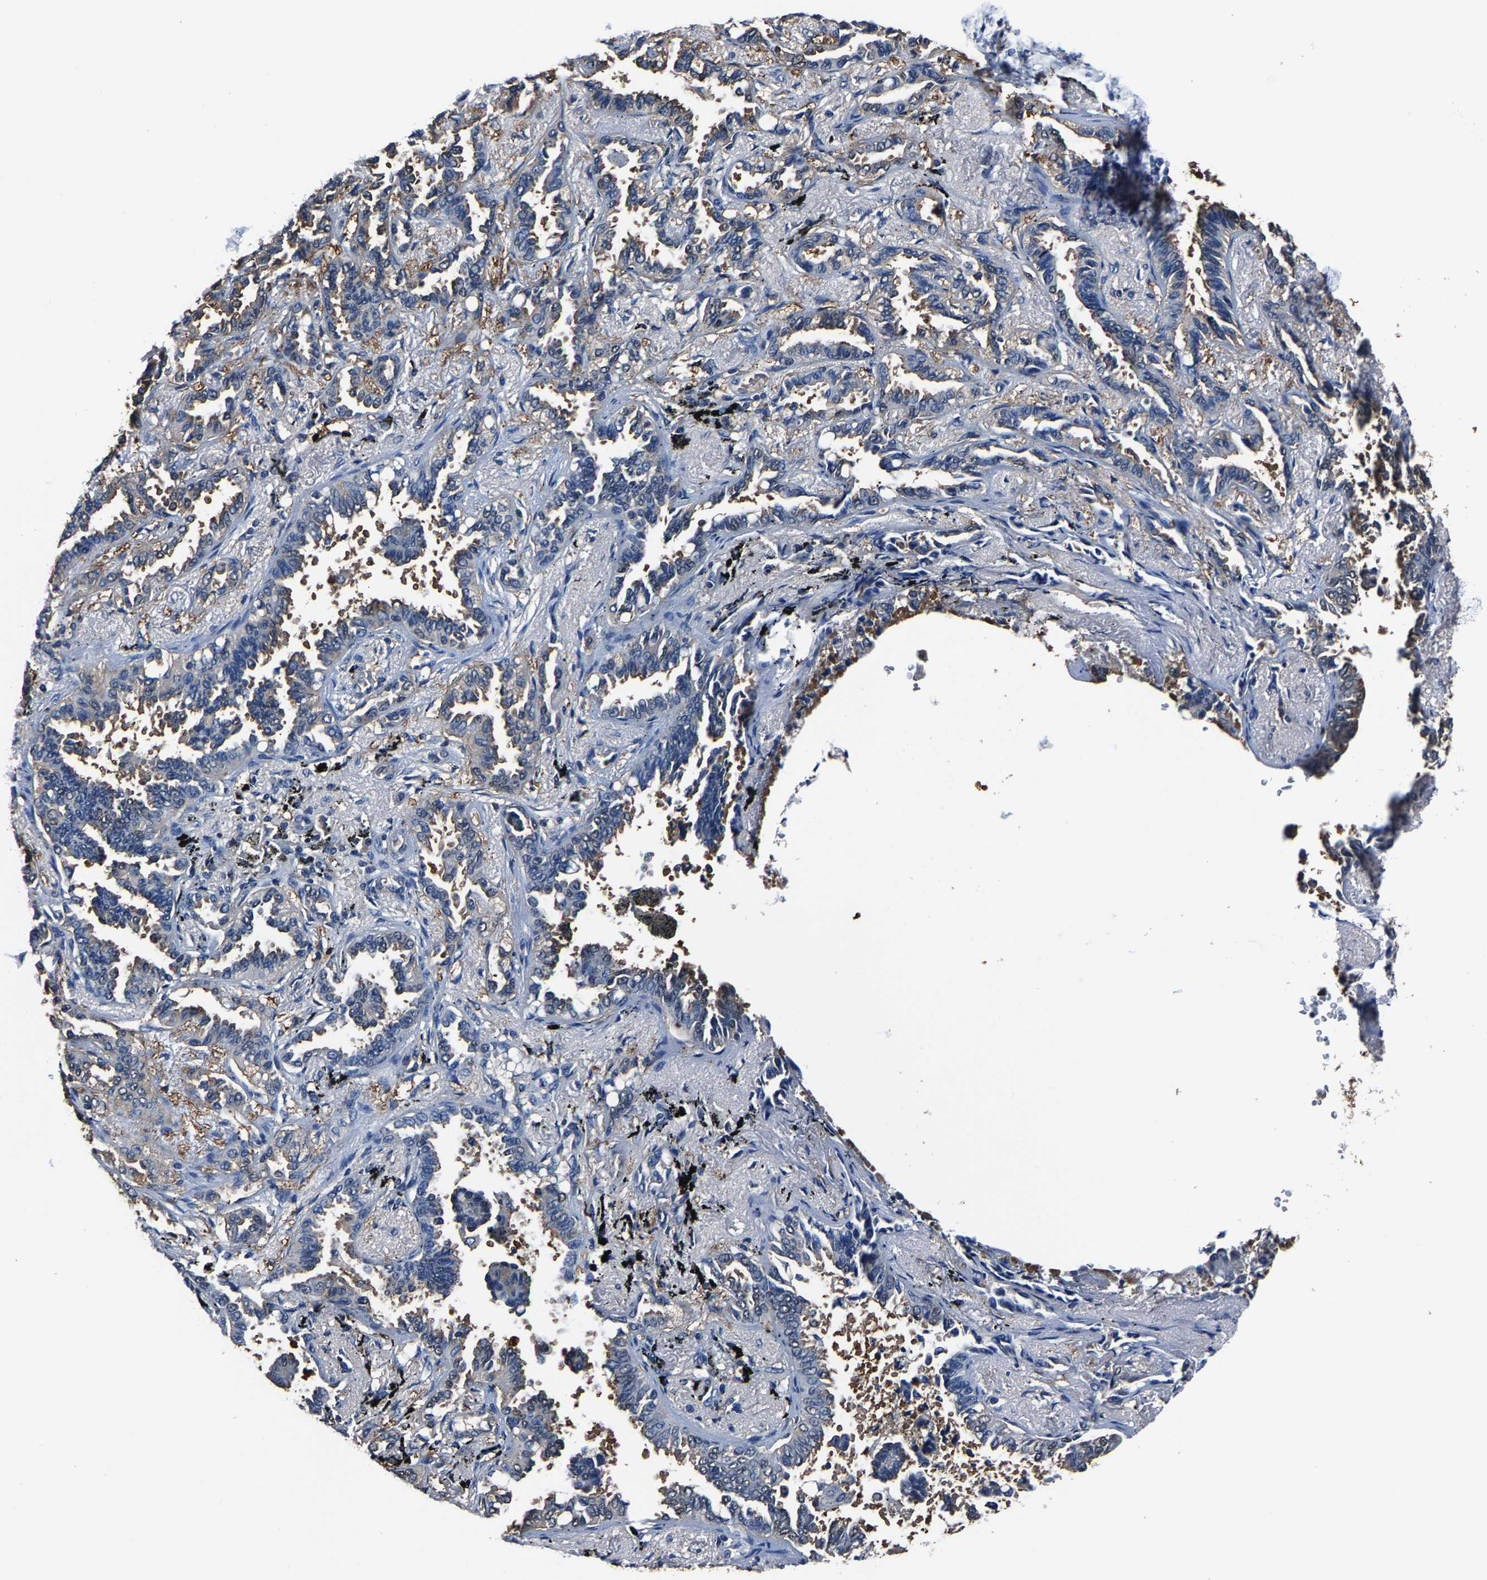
{"staining": {"intensity": "moderate", "quantity": "<25%", "location": "cytoplasmic/membranous"}, "tissue": "lung cancer", "cell_type": "Tumor cells", "image_type": "cancer", "snomed": [{"axis": "morphology", "description": "Adenocarcinoma, NOS"}, {"axis": "topography", "description": "Lung"}], "caption": "This histopathology image exhibits immunohistochemistry staining of human lung adenocarcinoma, with low moderate cytoplasmic/membranous positivity in approximately <25% of tumor cells.", "gene": "ALDOB", "patient": {"sex": "male", "age": 59}}